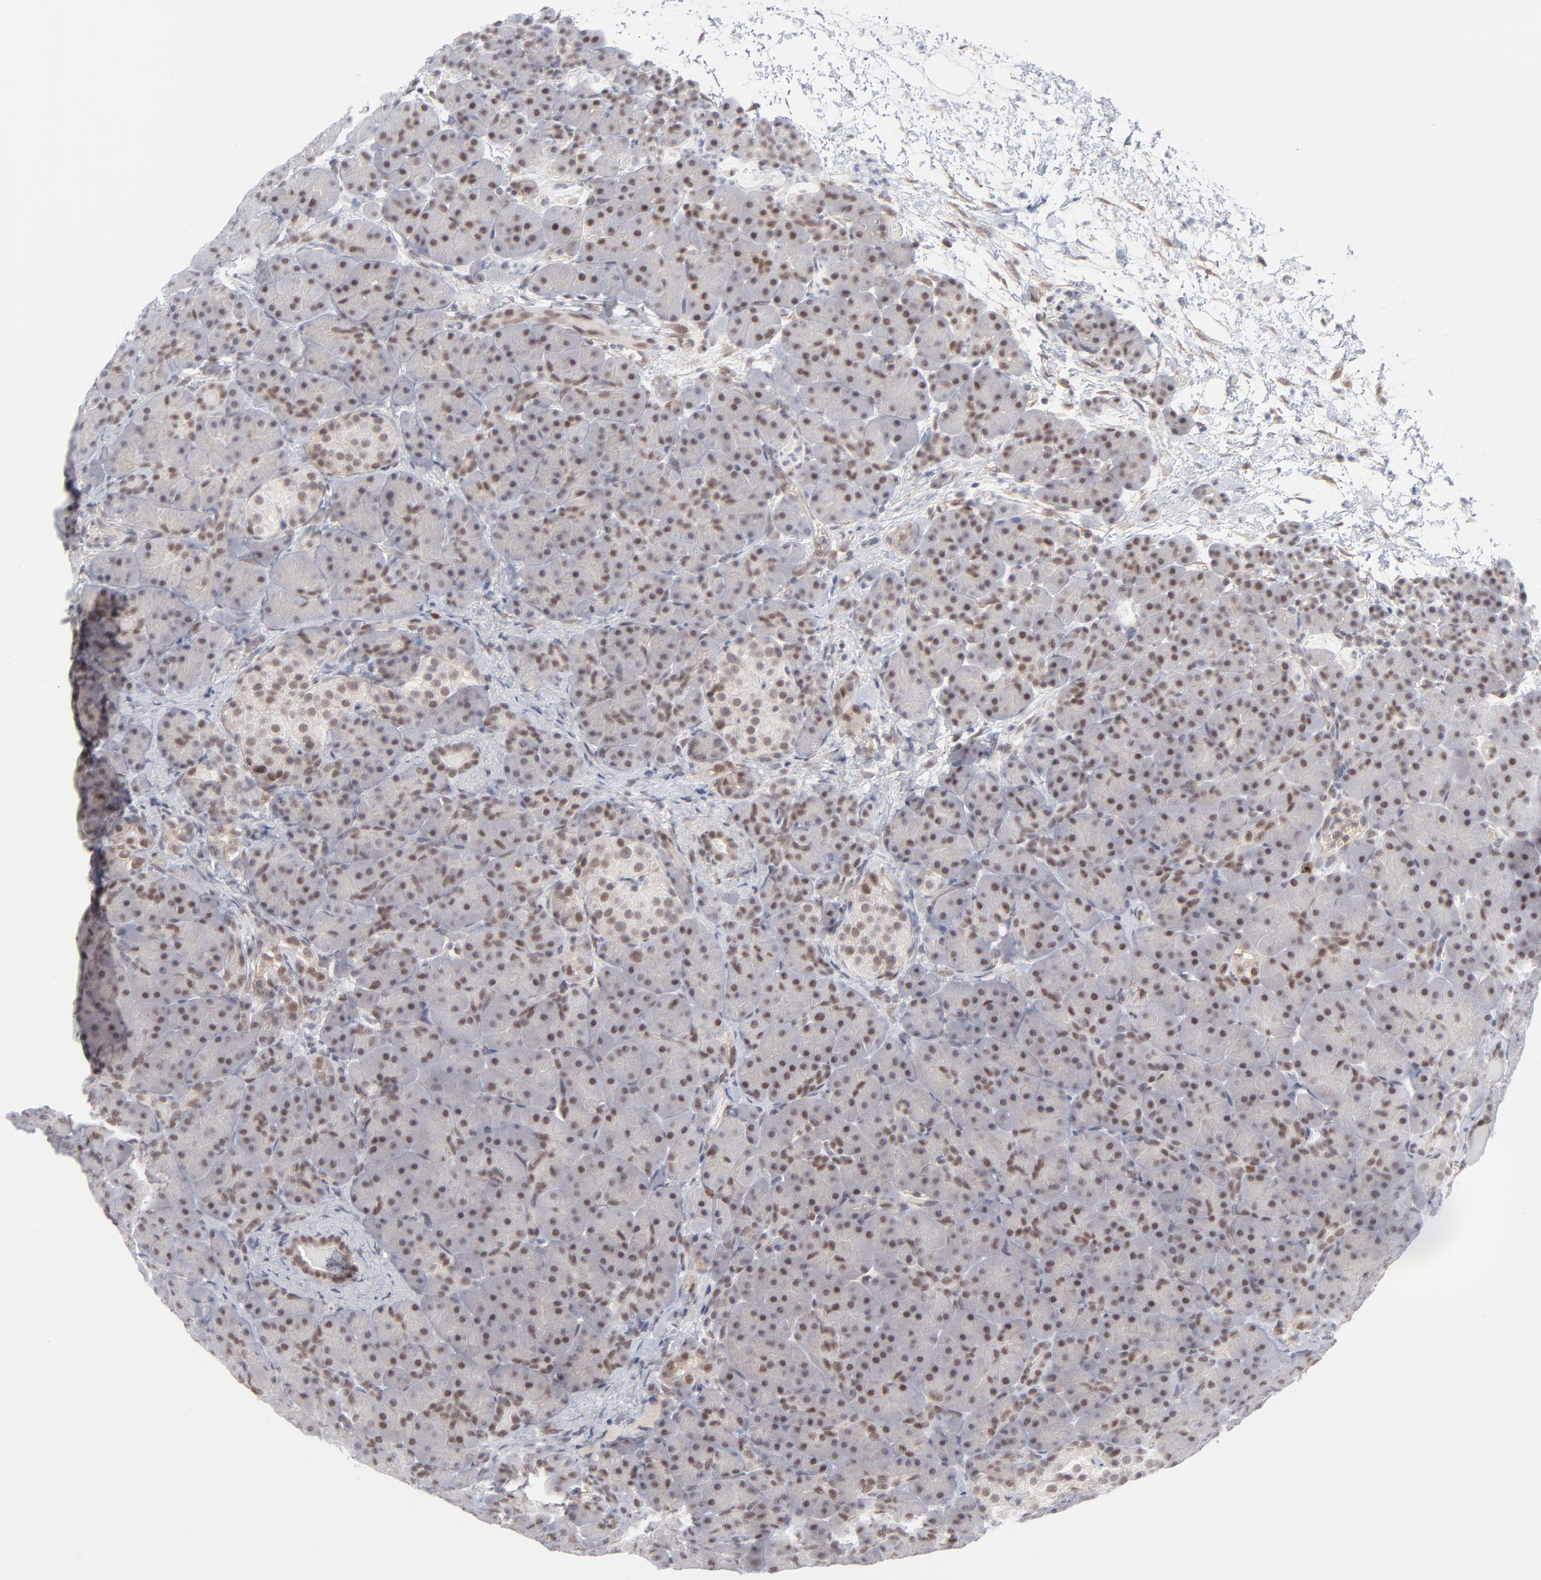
{"staining": {"intensity": "weak", "quantity": "25%-75%", "location": "cytoplasmic/membranous,nuclear"}, "tissue": "pancreas", "cell_type": "Exocrine glandular cells", "image_type": "normal", "snomed": [{"axis": "morphology", "description": "Normal tissue, NOS"}, {"axis": "topography", "description": "Pancreas"}], "caption": "The image displays a brown stain indicating the presence of a protein in the cytoplasmic/membranous,nuclear of exocrine glandular cells in pancreas.", "gene": "NBN", "patient": {"sex": "male", "age": 66}}